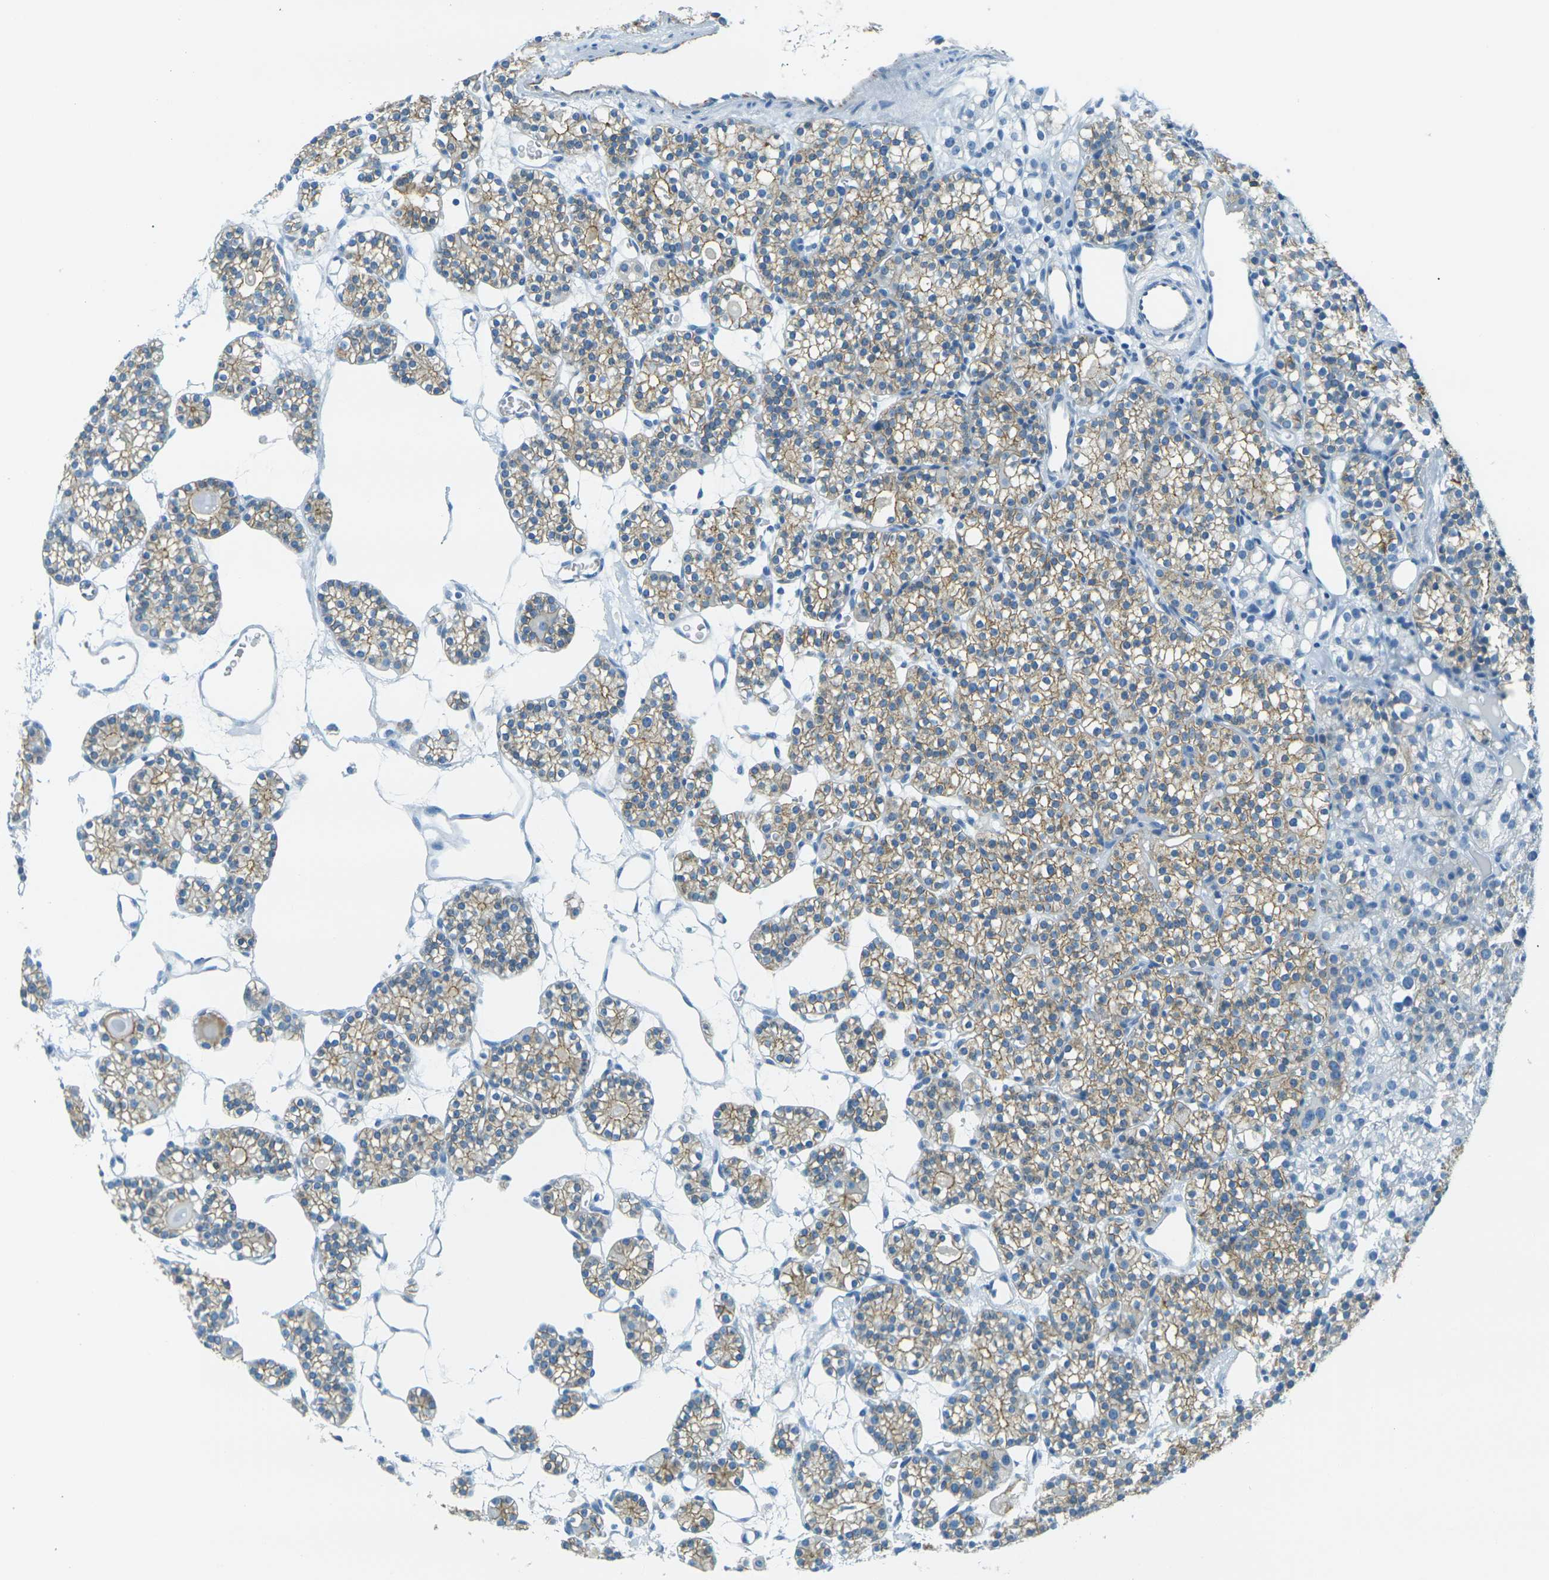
{"staining": {"intensity": "moderate", "quantity": ">75%", "location": "cytoplasmic/membranous"}, "tissue": "parathyroid gland", "cell_type": "Glandular cells", "image_type": "normal", "snomed": [{"axis": "morphology", "description": "Normal tissue, NOS"}, {"axis": "topography", "description": "Parathyroid gland"}], "caption": "An IHC photomicrograph of benign tissue is shown. Protein staining in brown shows moderate cytoplasmic/membranous positivity in parathyroid gland within glandular cells.", "gene": "OCLN", "patient": {"sex": "female", "age": 64}}